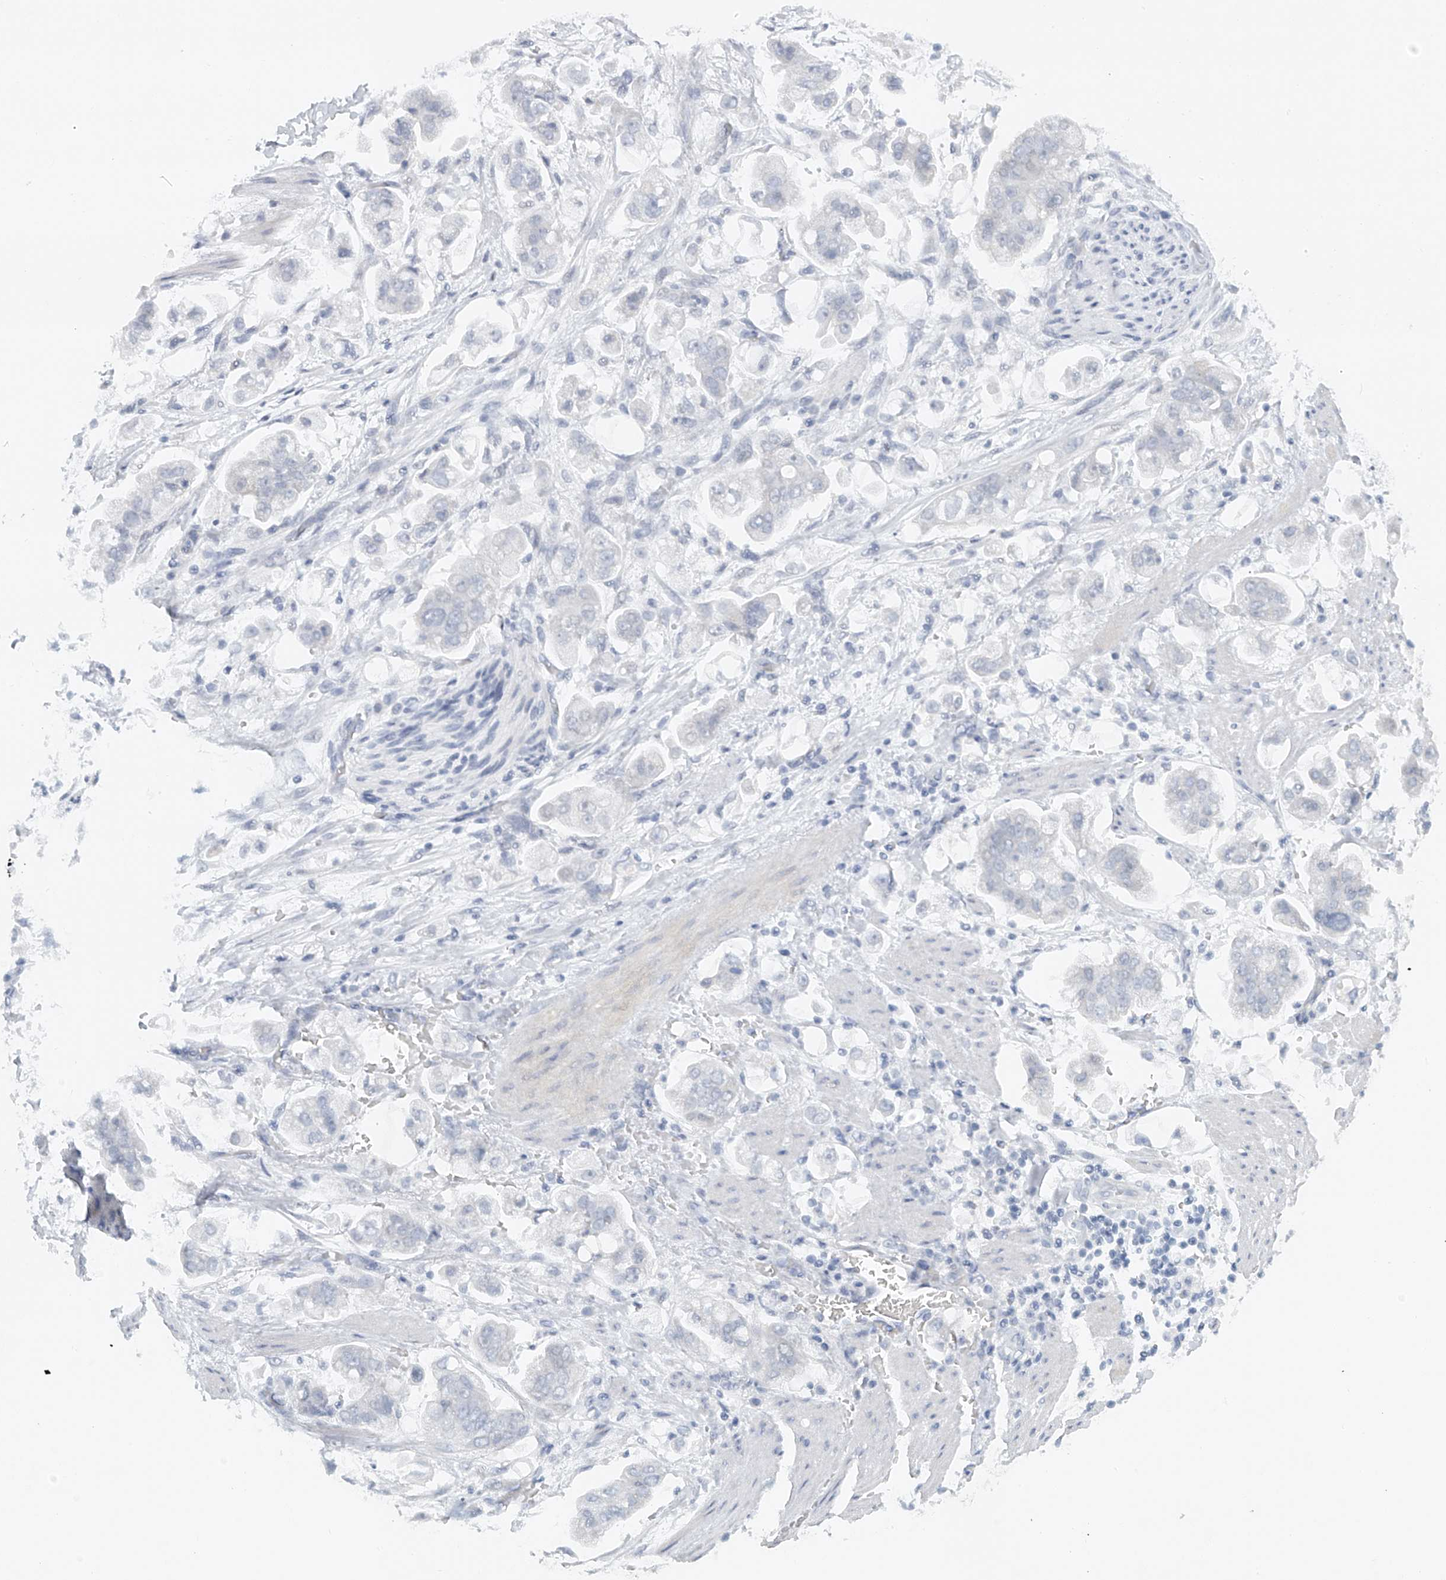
{"staining": {"intensity": "negative", "quantity": "none", "location": "none"}, "tissue": "stomach cancer", "cell_type": "Tumor cells", "image_type": "cancer", "snomed": [{"axis": "morphology", "description": "Adenocarcinoma, NOS"}, {"axis": "topography", "description": "Stomach"}], "caption": "Protein analysis of stomach adenocarcinoma displays no significant expression in tumor cells.", "gene": "FAT2", "patient": {"sex": "male", "age": 62}}